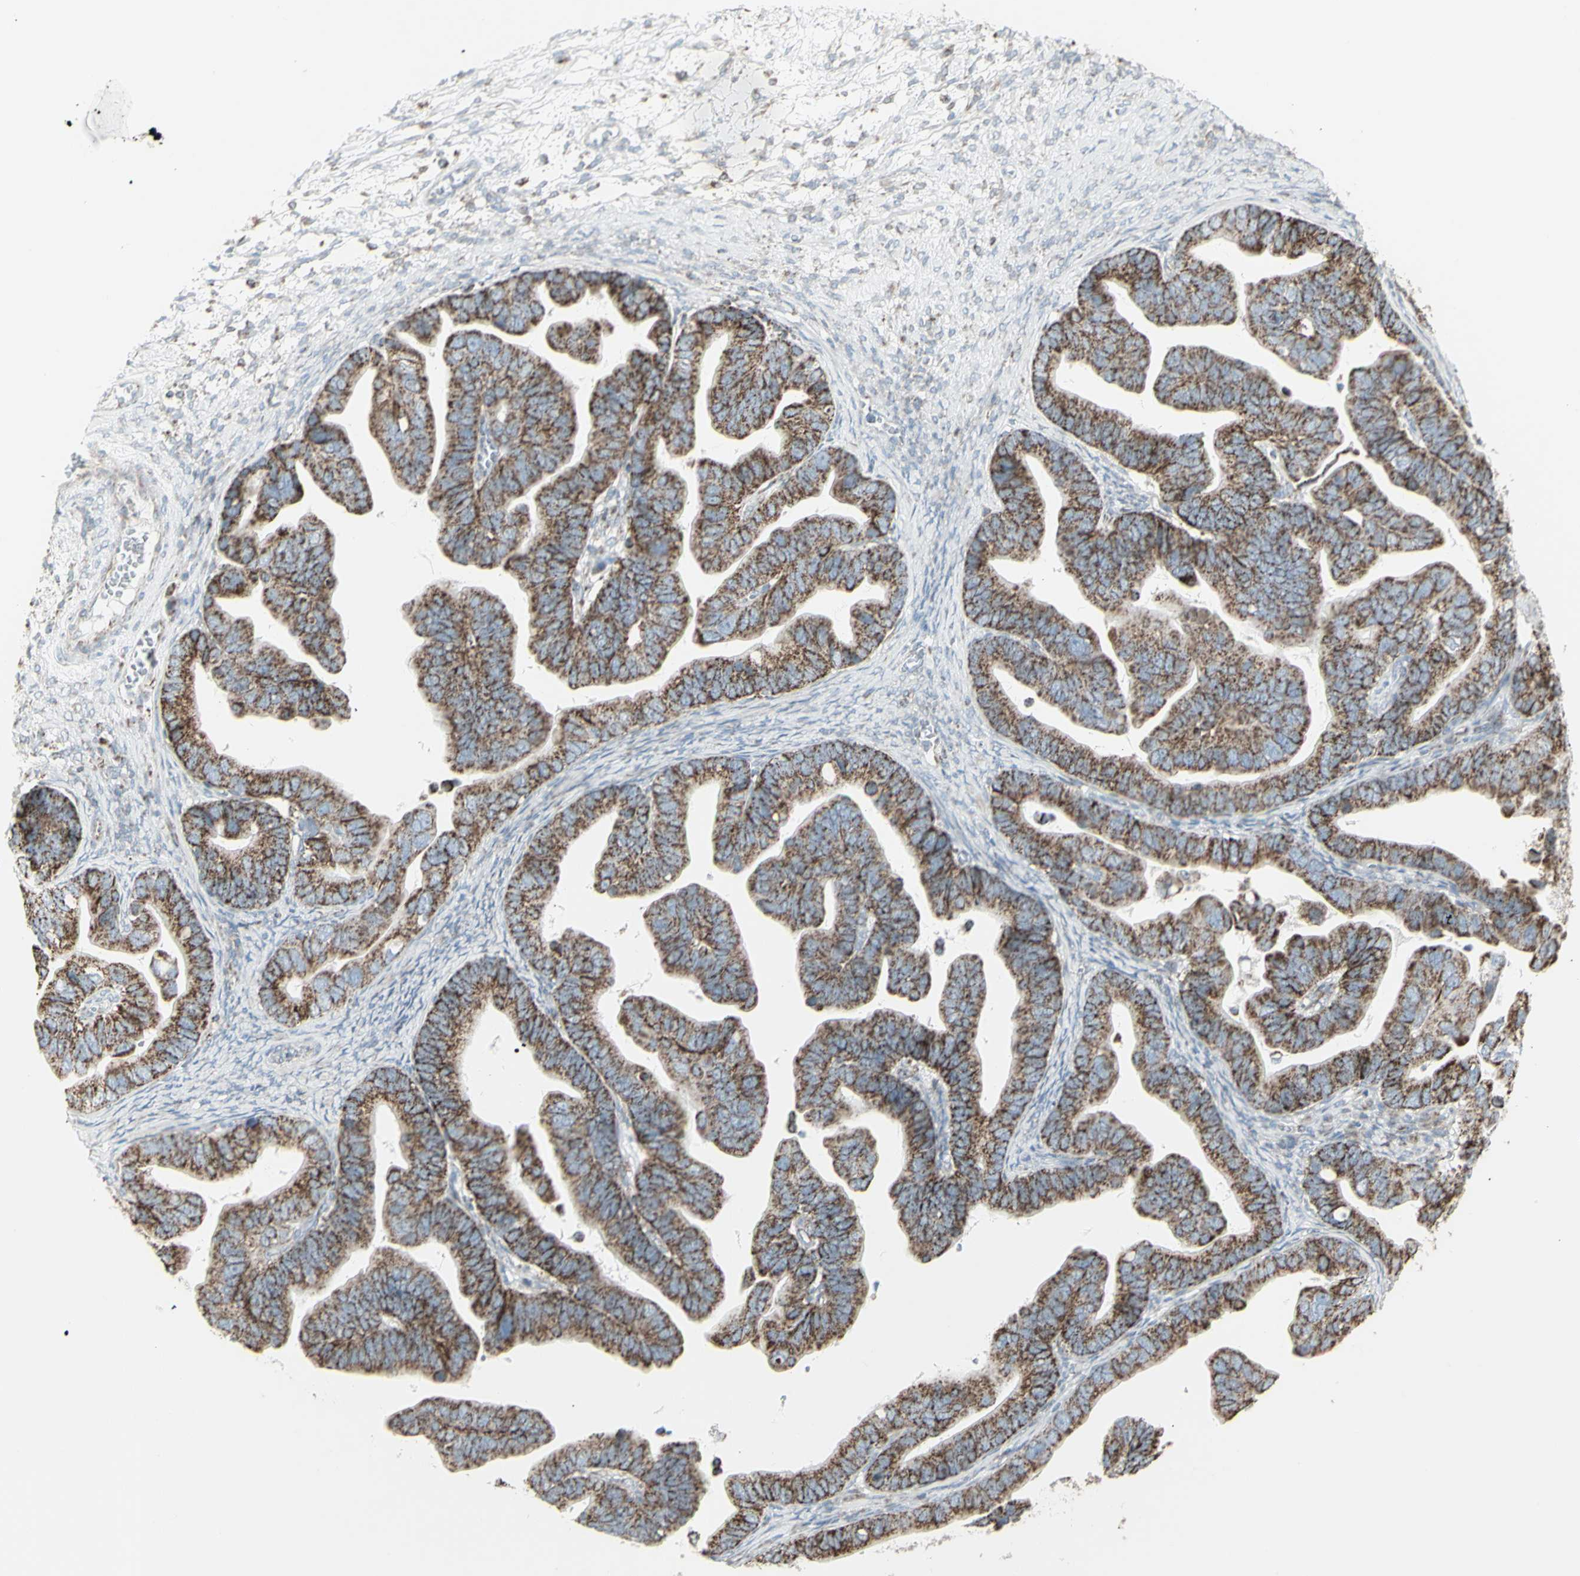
{"staining": {"intensity": "strong", "quantity": ">75%", "location": "cytoplasmic/membranous"}, "tissue": "ovarian cancer", "cell_type": "Tumor cells", "image_type": "cancer", "snomed": [{"axis": "morphology", "description": "Cystadenocarcinoma, serous, NOS"}, {"axis": "topography", "description": "Ovary"}], "caption": "High-magnification brightfield microscopy of serous cystadenocarcinoma (ovarian) stained with DAB (3,3'-diaminobenzidine) (brown) and counterstained with hematoxylin (blue). tumor cells exhibit strong cytoplasmic/membranous positivity is appreciated in approximately>75% of cells.", "gene": "PLGRKT", "patient": {"sex": "female", "age": 56}}